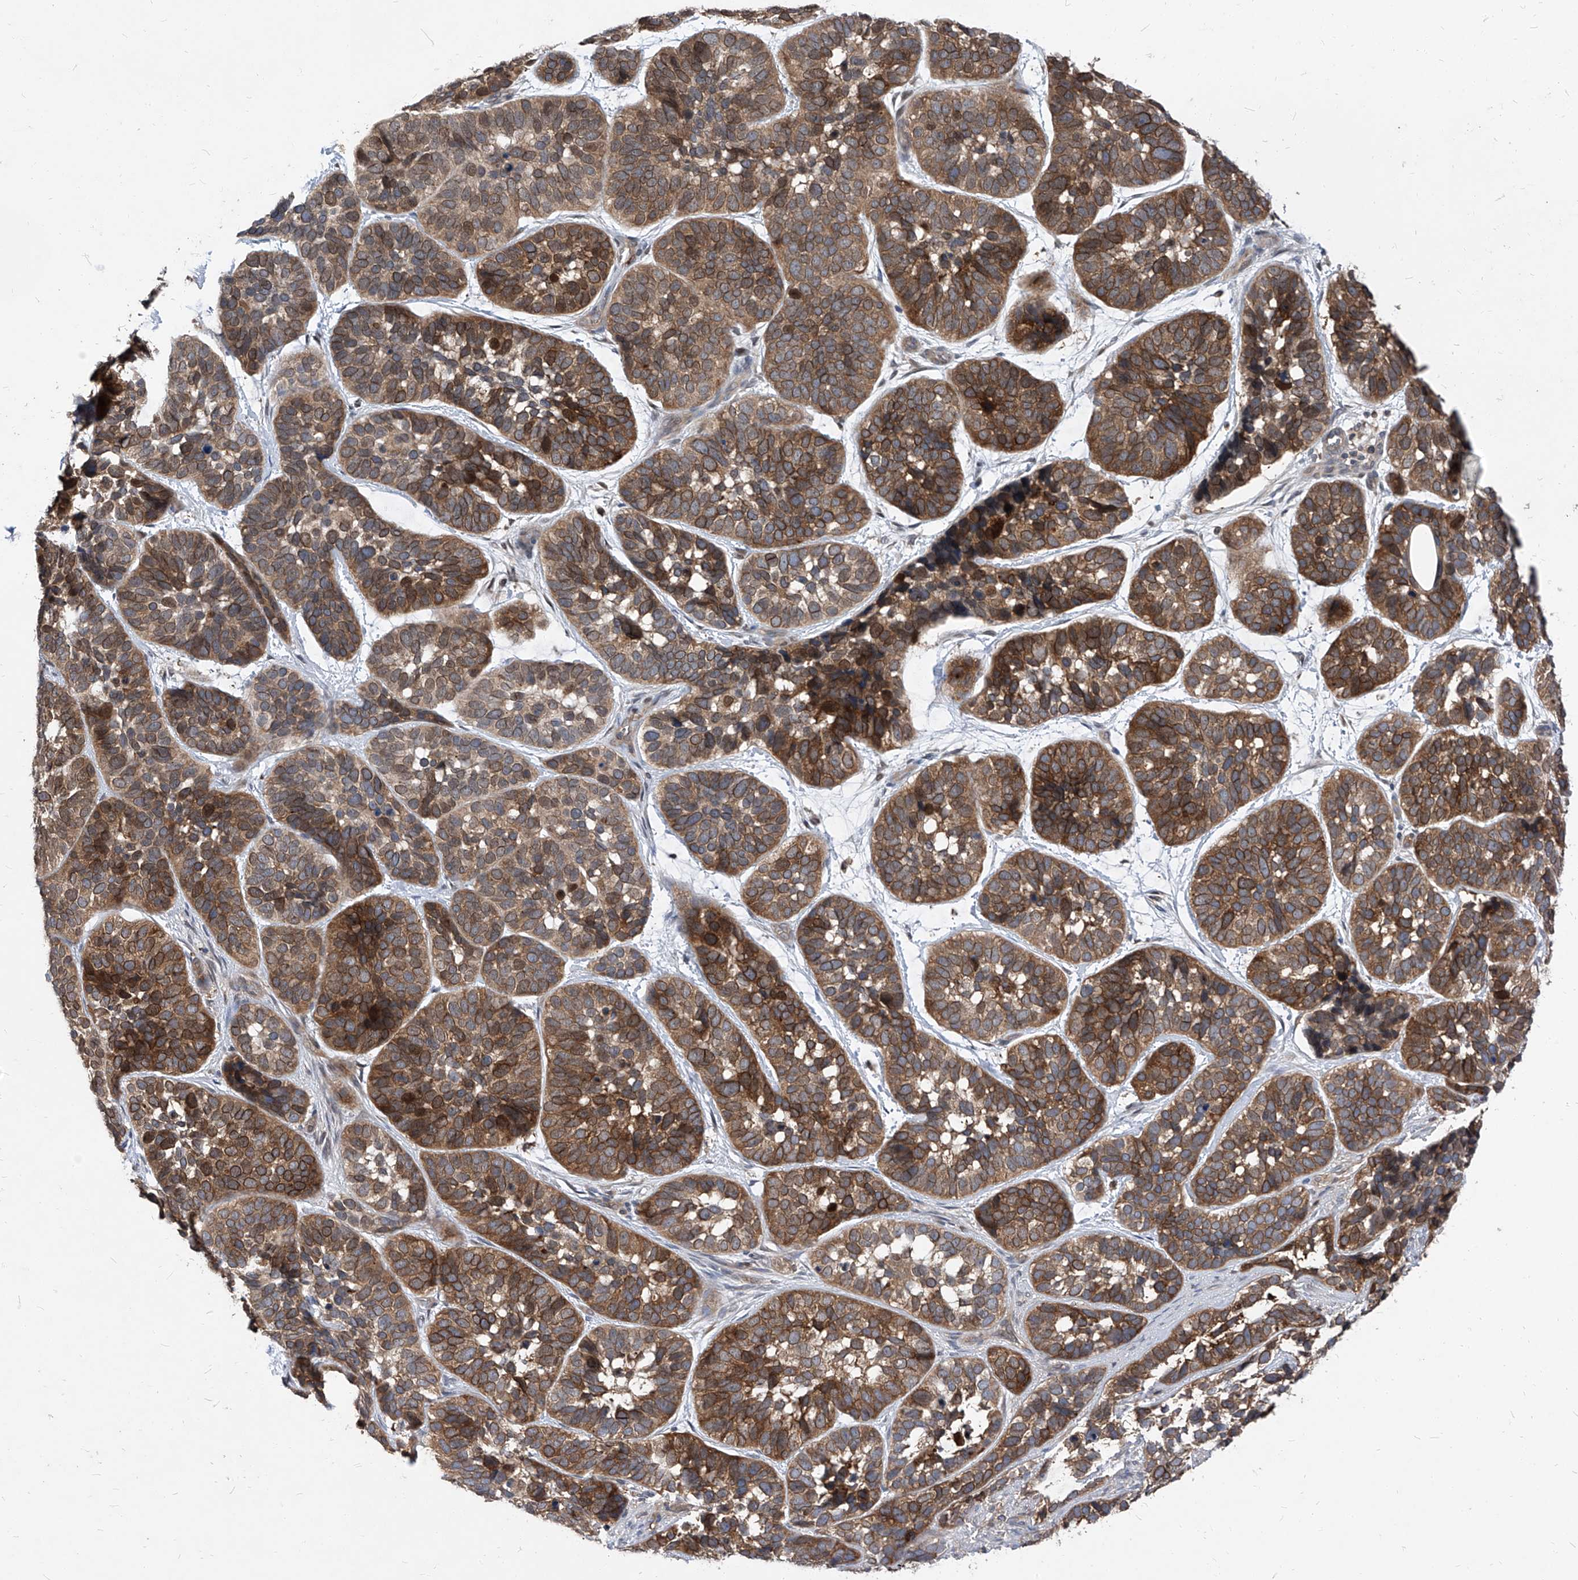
{"staining": {"intensity": "strong", "quantity": ">75%", "location": "cytoplasmic/membranous"}, "tissue": "skin cancer", "cell_type": "Tumor cells", "image_type": "cancer", "snomed": [{"axis": "morphology", "description": "Basal cell carcinoma"}, {"axis": "topography", "description": "Skin"}], "caption": "Immunohistochemistry (IHC) histopathology image of neoplastic tissue: human basal cell carcinoma (skin) stained using immunohistochemistry (IHC) demonstrates high levels of strong protein expression localized specifically in the cytoplasmic/membranous of tumor cells, appearing as a cytoplasmic/membranous brown color.", "gene": "KPNB1", "patient": {"sex": "male", "age": 62}}